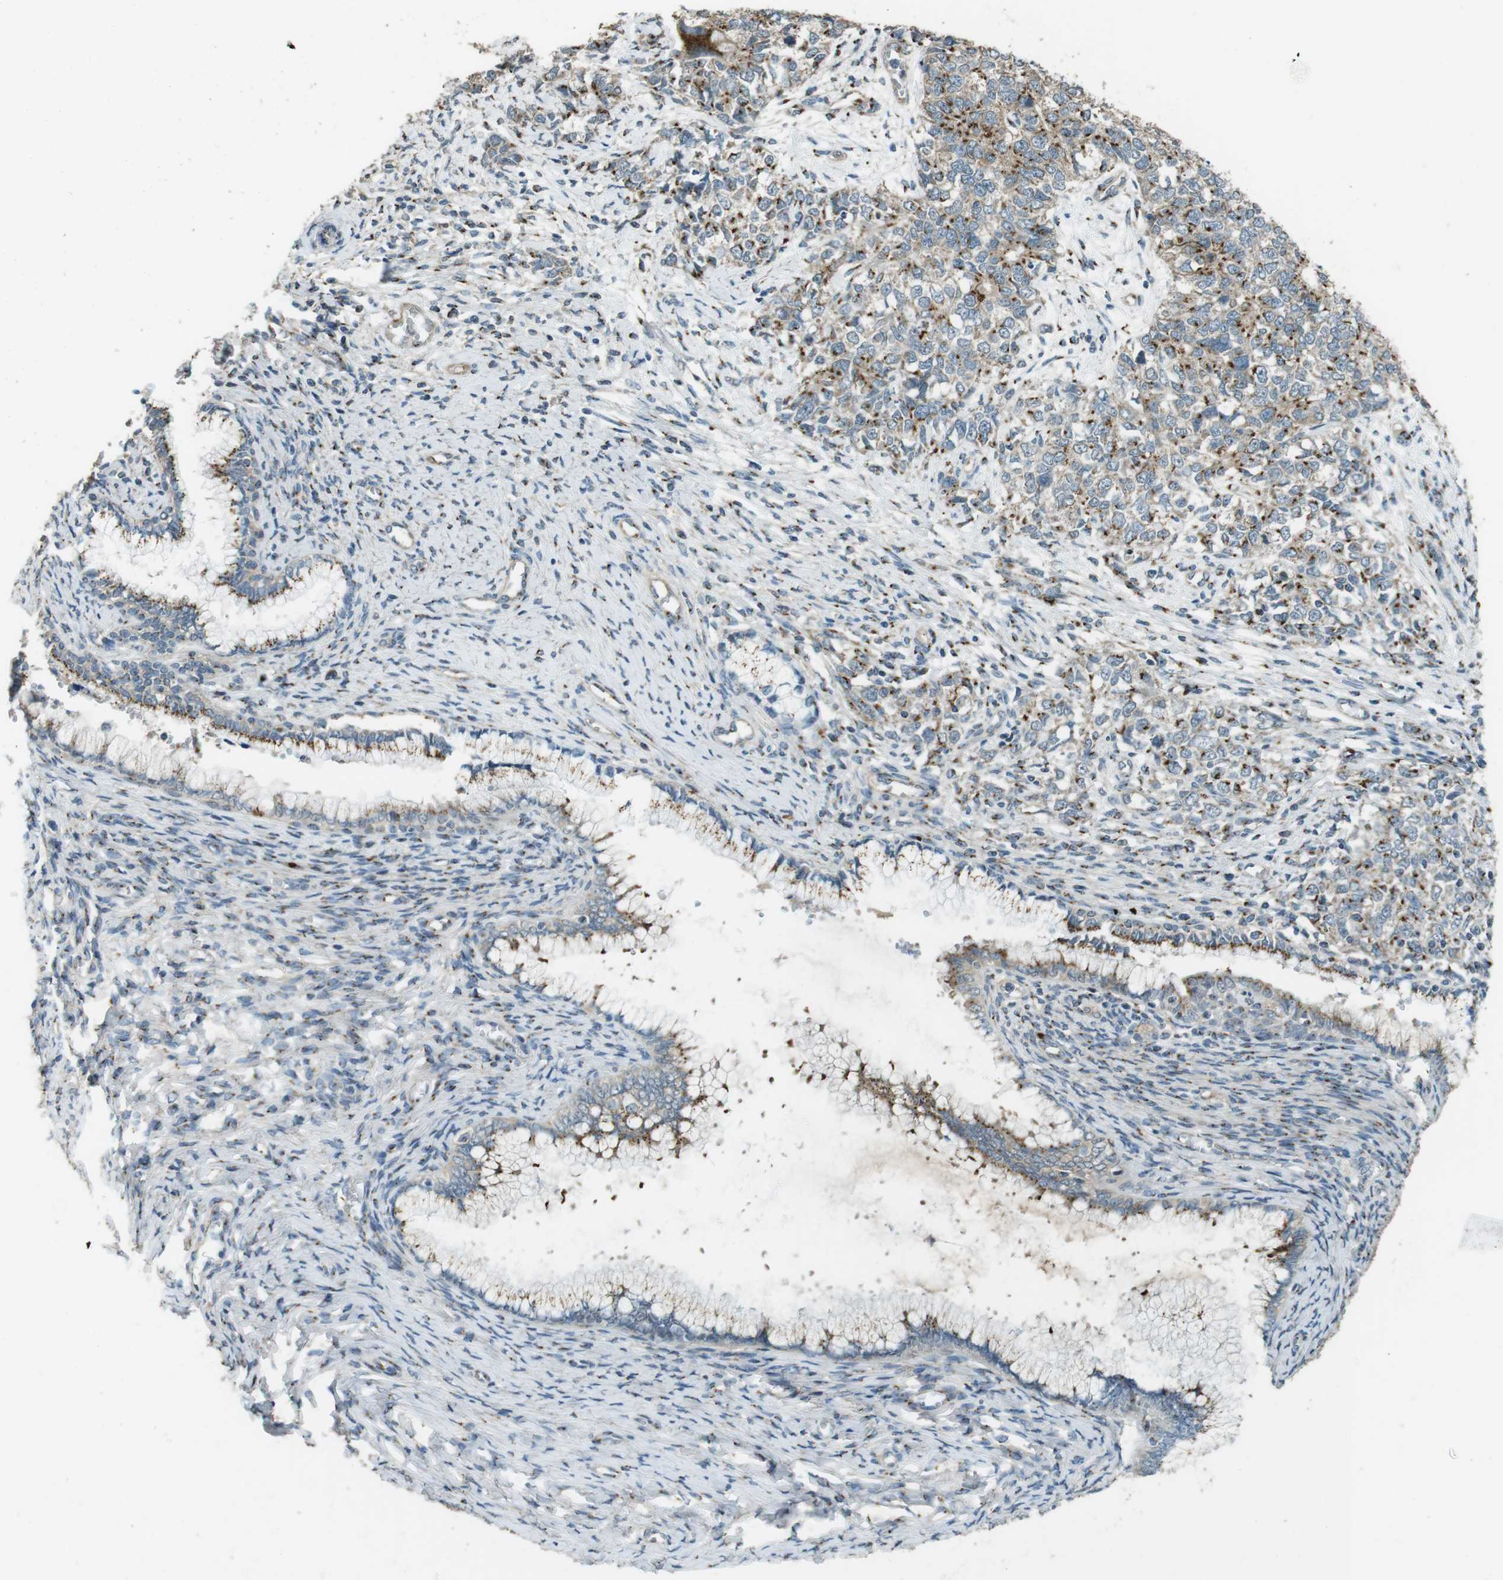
{"staining": {"intensity": "moderate", "quantity": ">75%", "location": "cytoplasmic/membranous"}, "tissue": "cervical cancer", "cell_type": "Tumor cells", "image_type": "cancer", "snomed": [{"axis": "morphology", "description": "Squamous cell carcinoma, NOS"}, {"axis": "topography", "description": "Cervix"}], "caption": "Tumor cells reveal medium levels of moderate cytoplasmic/membranous positivity in about >75% of cells in cervical cancer.", "gene": "TMEM115", "patient": {"sex": "female", "age": 63}}